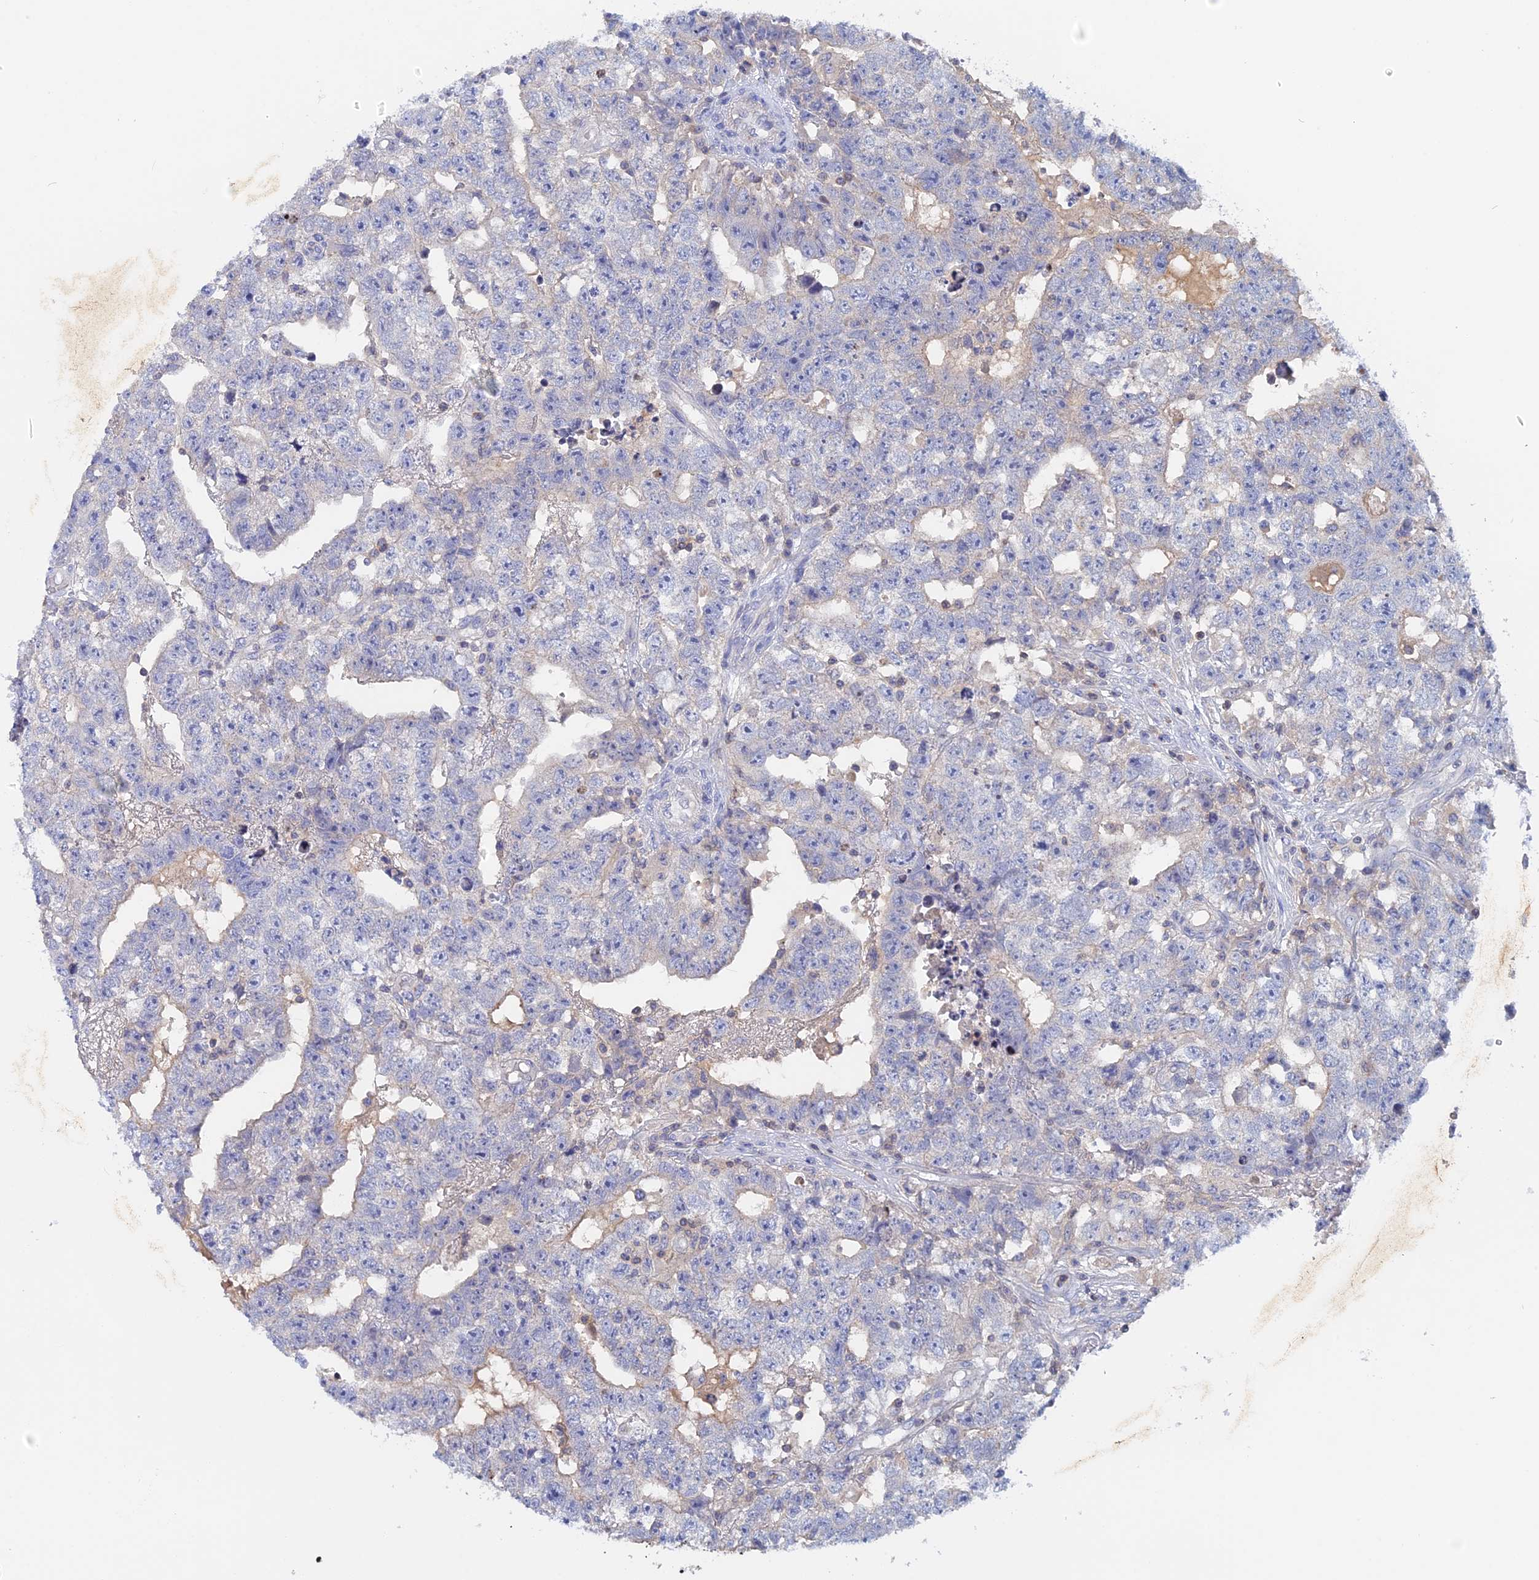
{"staining": {"intensity": "negative", "quantity": "none", "location": "none"}, "tissue": "testis cancer", "cell_type": "Tumor cells", "image_type": "cancer", "snomed": [{"axis": "morphology", "description": "Carcinoma, Embryonal, NOS"}, {"axis": "topography", "description": "Testis"}], "caption": "IHC micrograph of neoplastic tissue: testis cancer (embryonal carcinoma) stained with DAB displays no significant protein staining in tumor cells.", "gene": "ACP7", "patient": {"sex": "male", "age": 25}}